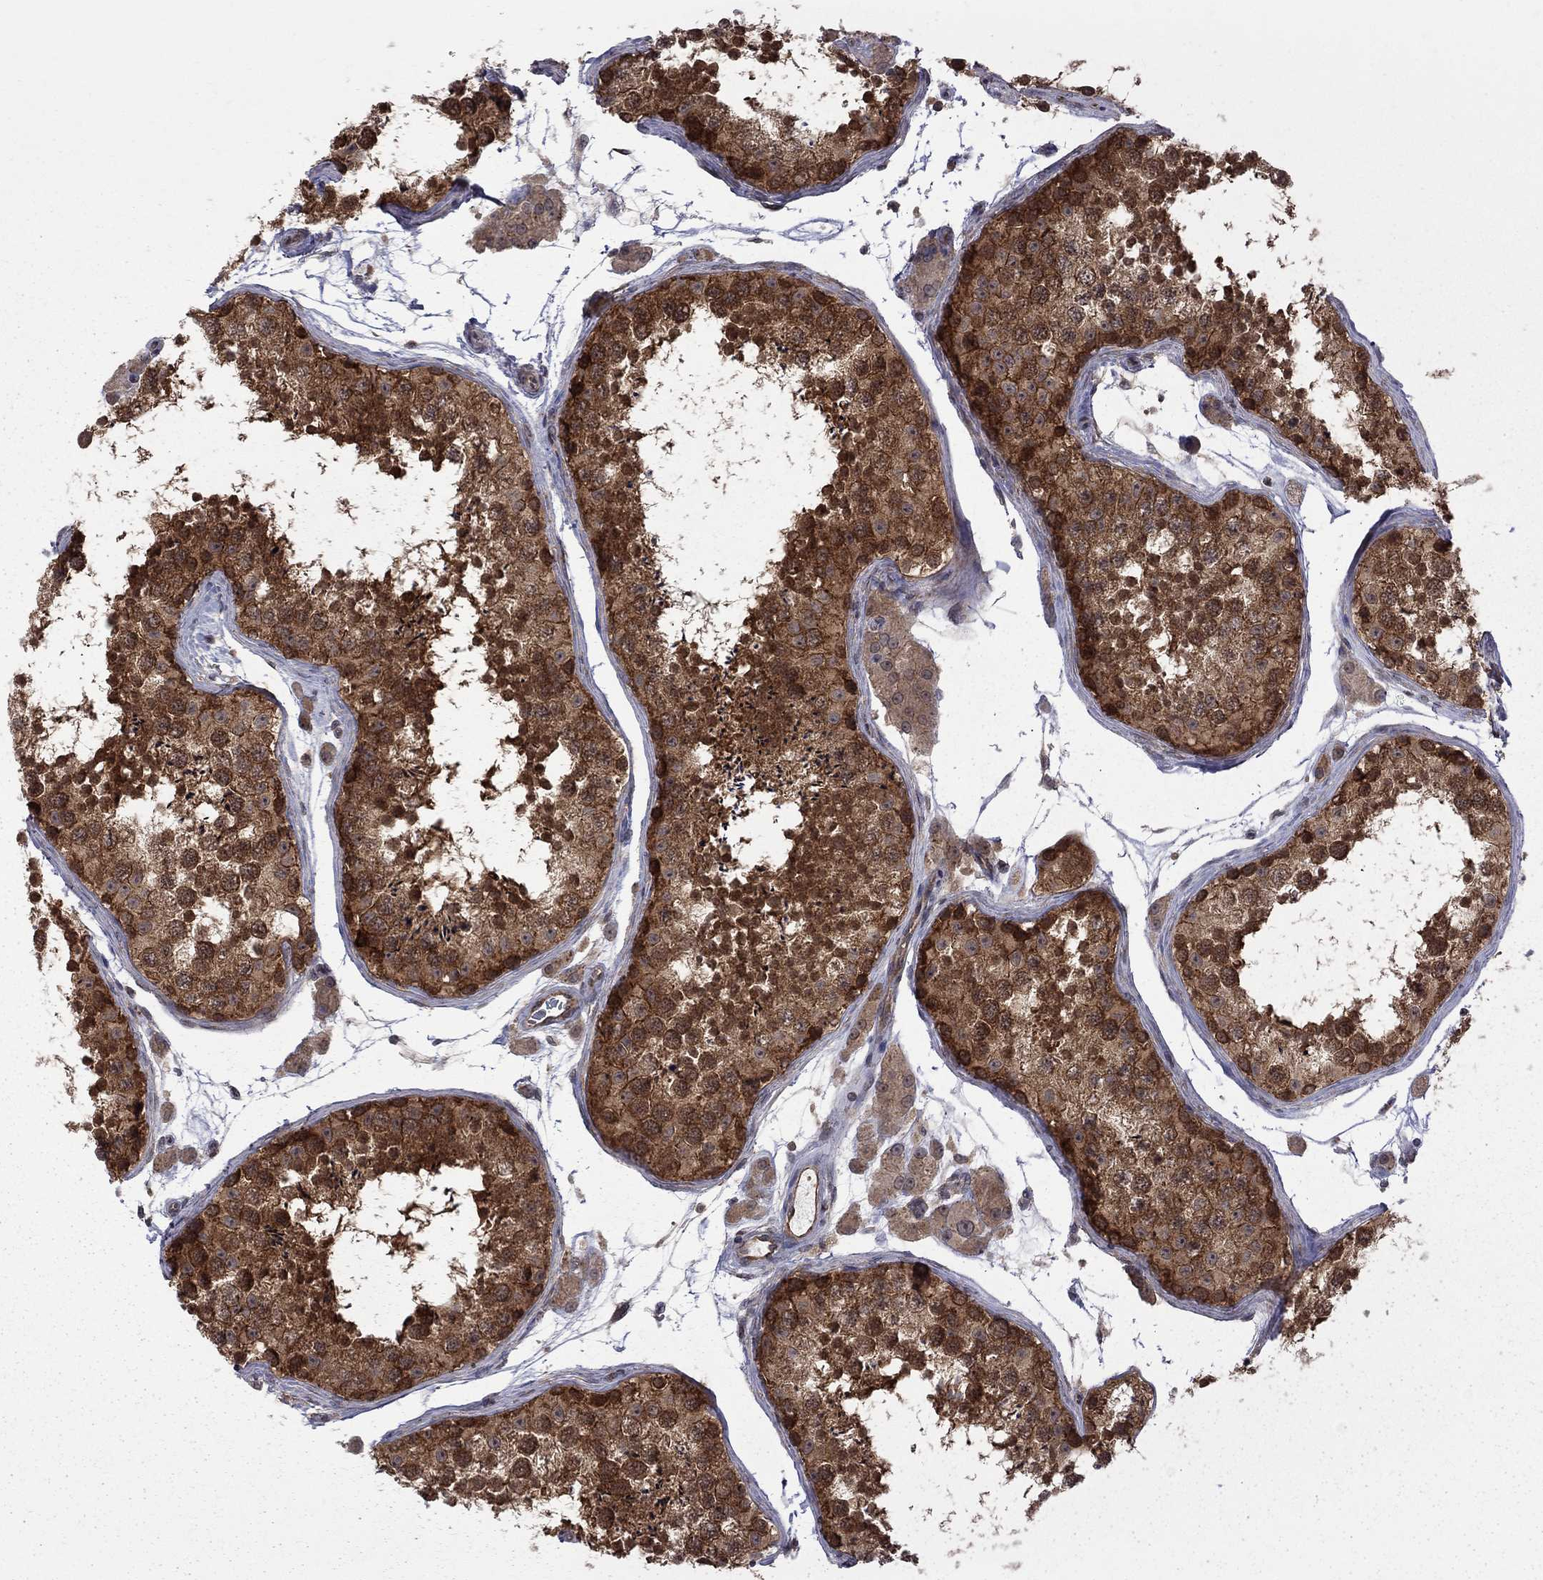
{"staining": {"intensity": "strong", "quantity": ">75%", "location": "cytoplasmic/membranous"}, "tissue": "testis", "cell_type": "Cells in seminiferous ducts", "image_type": "normal", "snomed": [{"axis": "morphology", "description": "Normal tissue, NOS"}, {"axis": "topography", "description": "Testis"}], "caption": "IHC (DAB) staining of benign testis exhibits strong cytoplasmic/membranous protein expression in about >75% of cells in seminiferous ducts. Nuclei are stained in blue.", "gene": "NAA50", "patient": {"sex": "male", "age": 41}}